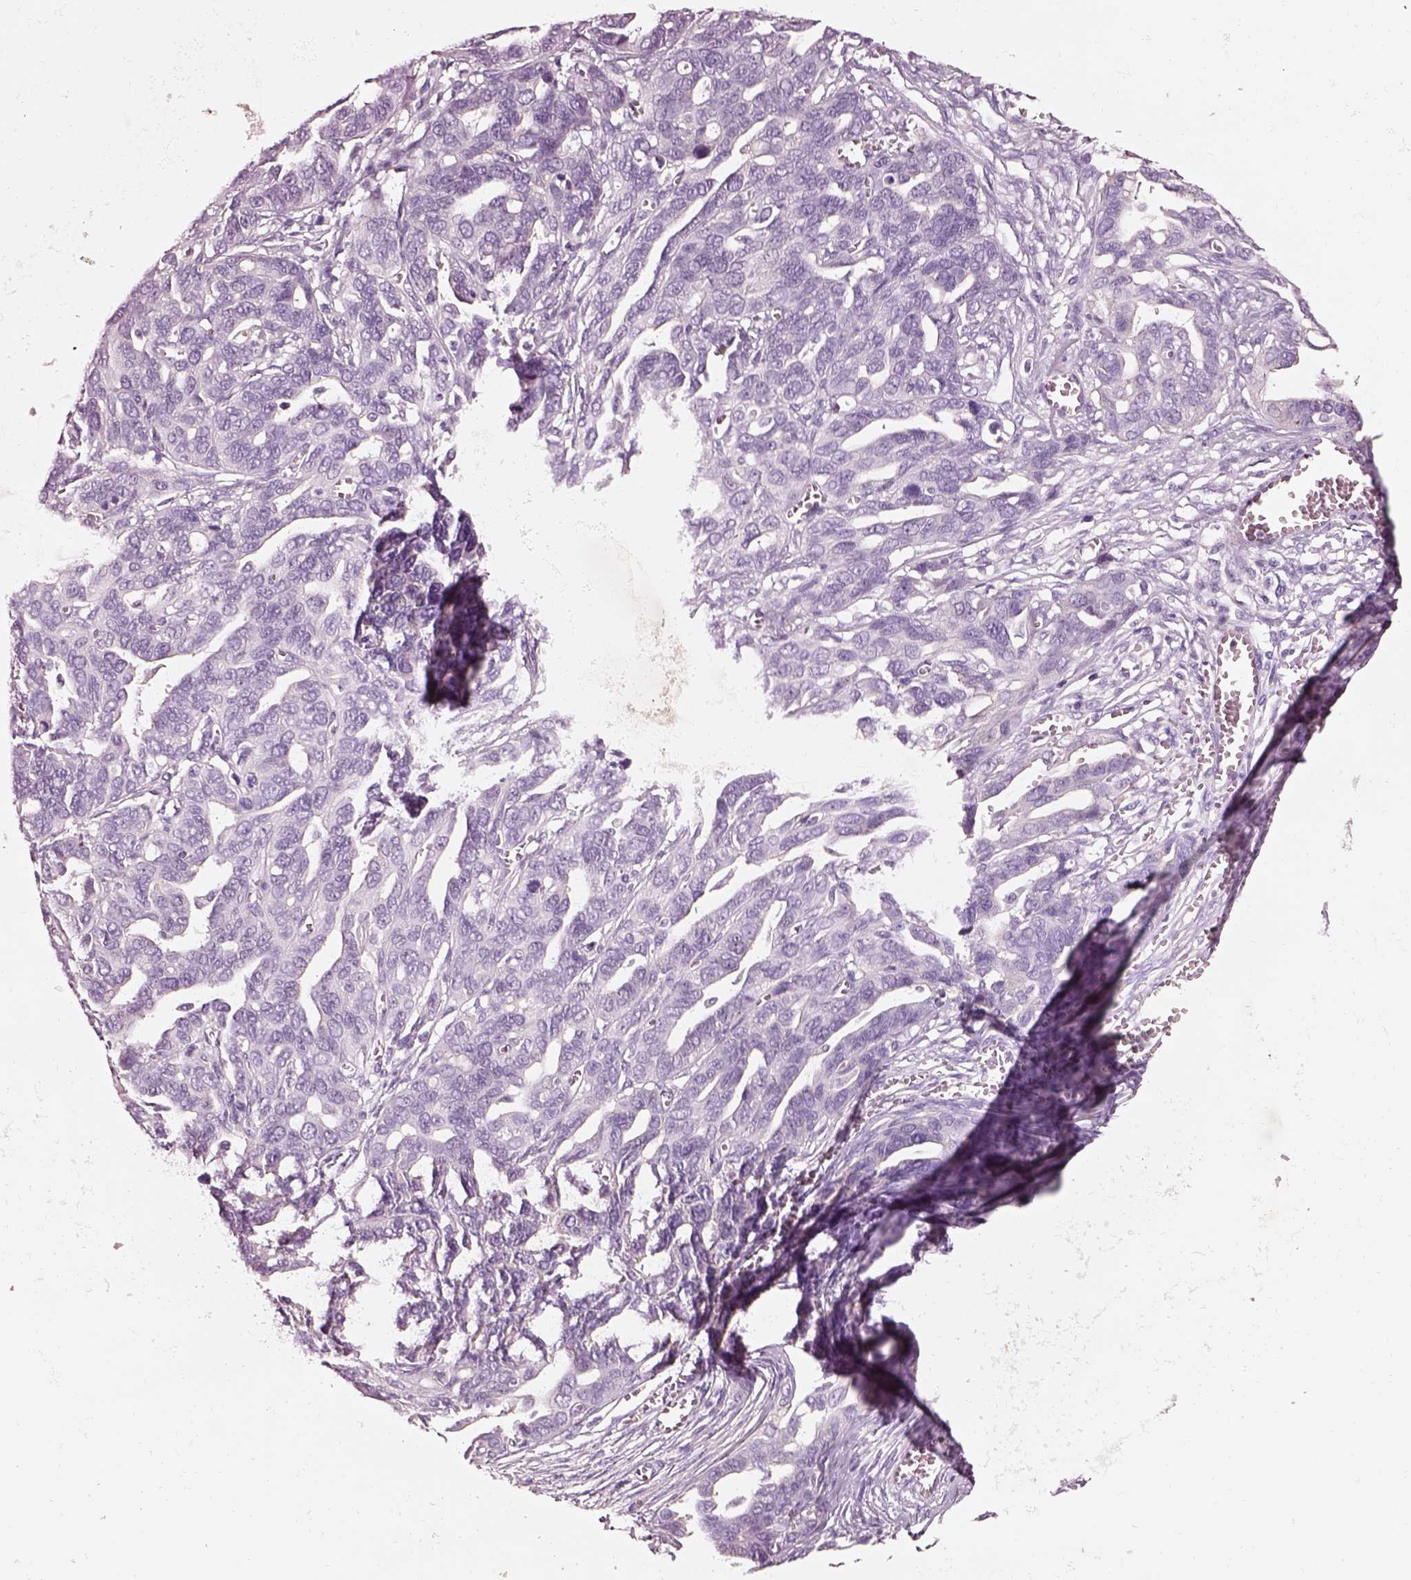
{"staining": {"intensity": "negative", "quantity": "none", "location": "none"}, "tissue": "ovarian cancer", "cell_type": "Tumor cells", "image_type": "cancer", "snomed": [{"axis": "morphology", "description": "Cystadenocarcinoma, serous, NOS"}, {"axis": "topography", "description": "Ovary"}], "caption": "Human serous cystadenocarcinoma (ovarian) stained for a protein using immunohistochemistry (IHC) displays no expression in tumor cells.", "gene": "IGLL1", "patient": {"sex": "female", "age": 69}}